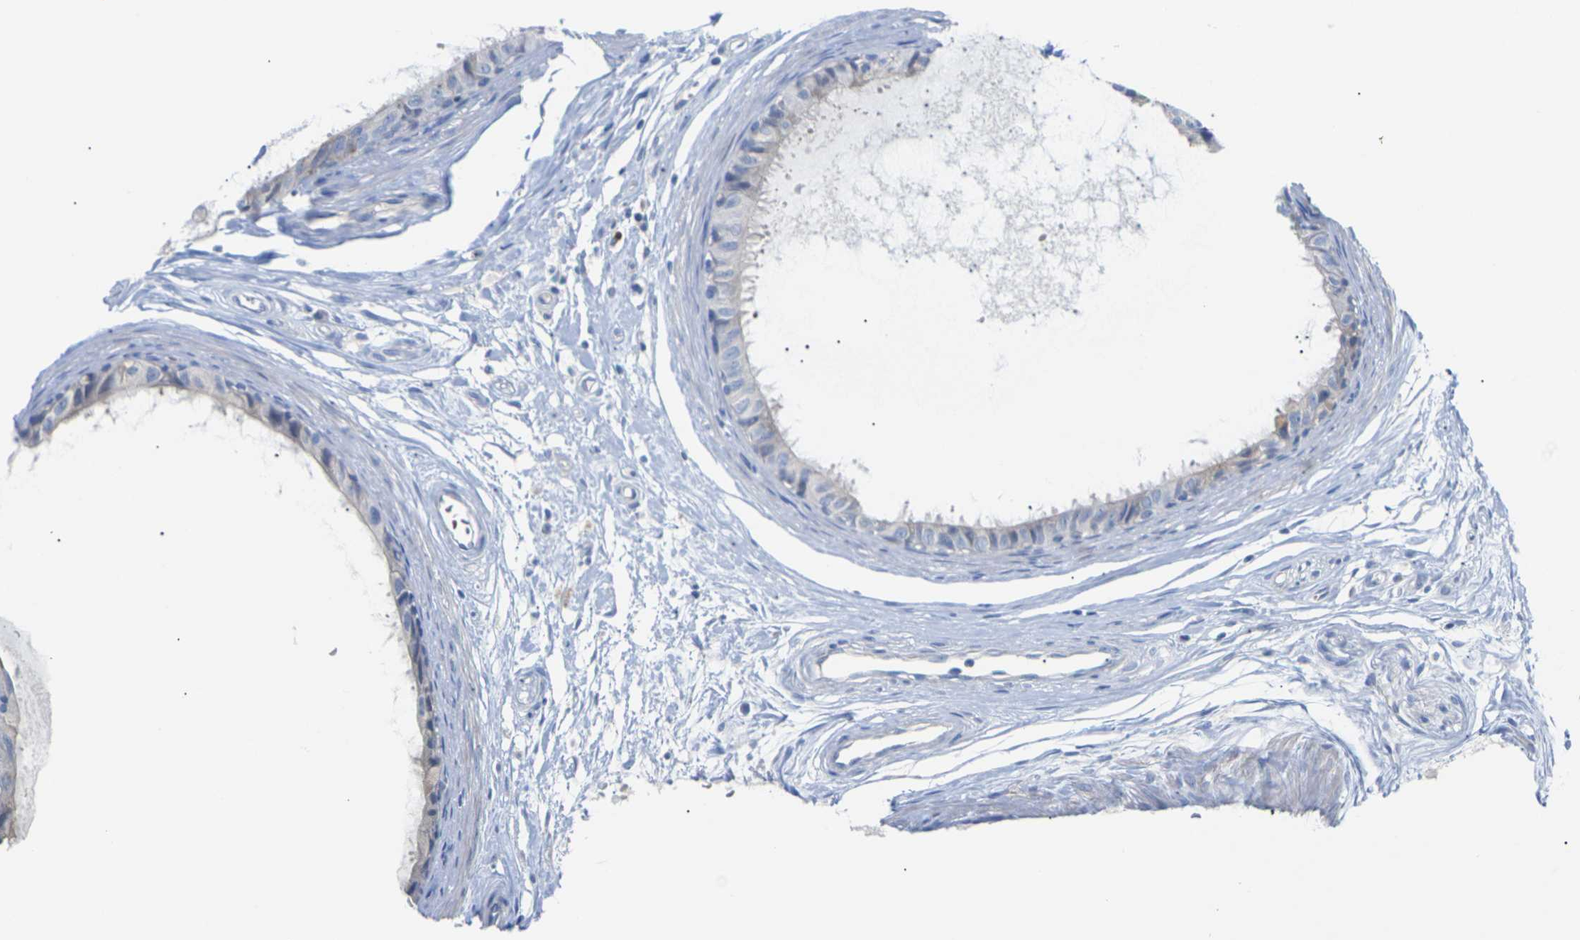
{"staining": {"intensity": "moderate", "quantity": ">75%", "location": "cytoplasmic/membranous"}, "tissue": "epididymis", "cell_type": "Glandular cells", "image_type": "normal", "snomed": [{"axis": "morphology", "description": "Normal tissue, NOS"}, {"axis": "morphology", "description": "Inflammation, NOS"}, {"axis": "topography", "description": "Epididymis"}], "caption": "High-power microscopy captured an immunohistochemistry (IHC) micrograph of benign epididymis, revealing moderate cytoplasmic/membranous positivity in about >75% of glandular cells. (IHC, brightfield microscopy, high magnification).", "gene": "TMCO4", "patient": {"sex": "male", "age": 85}}